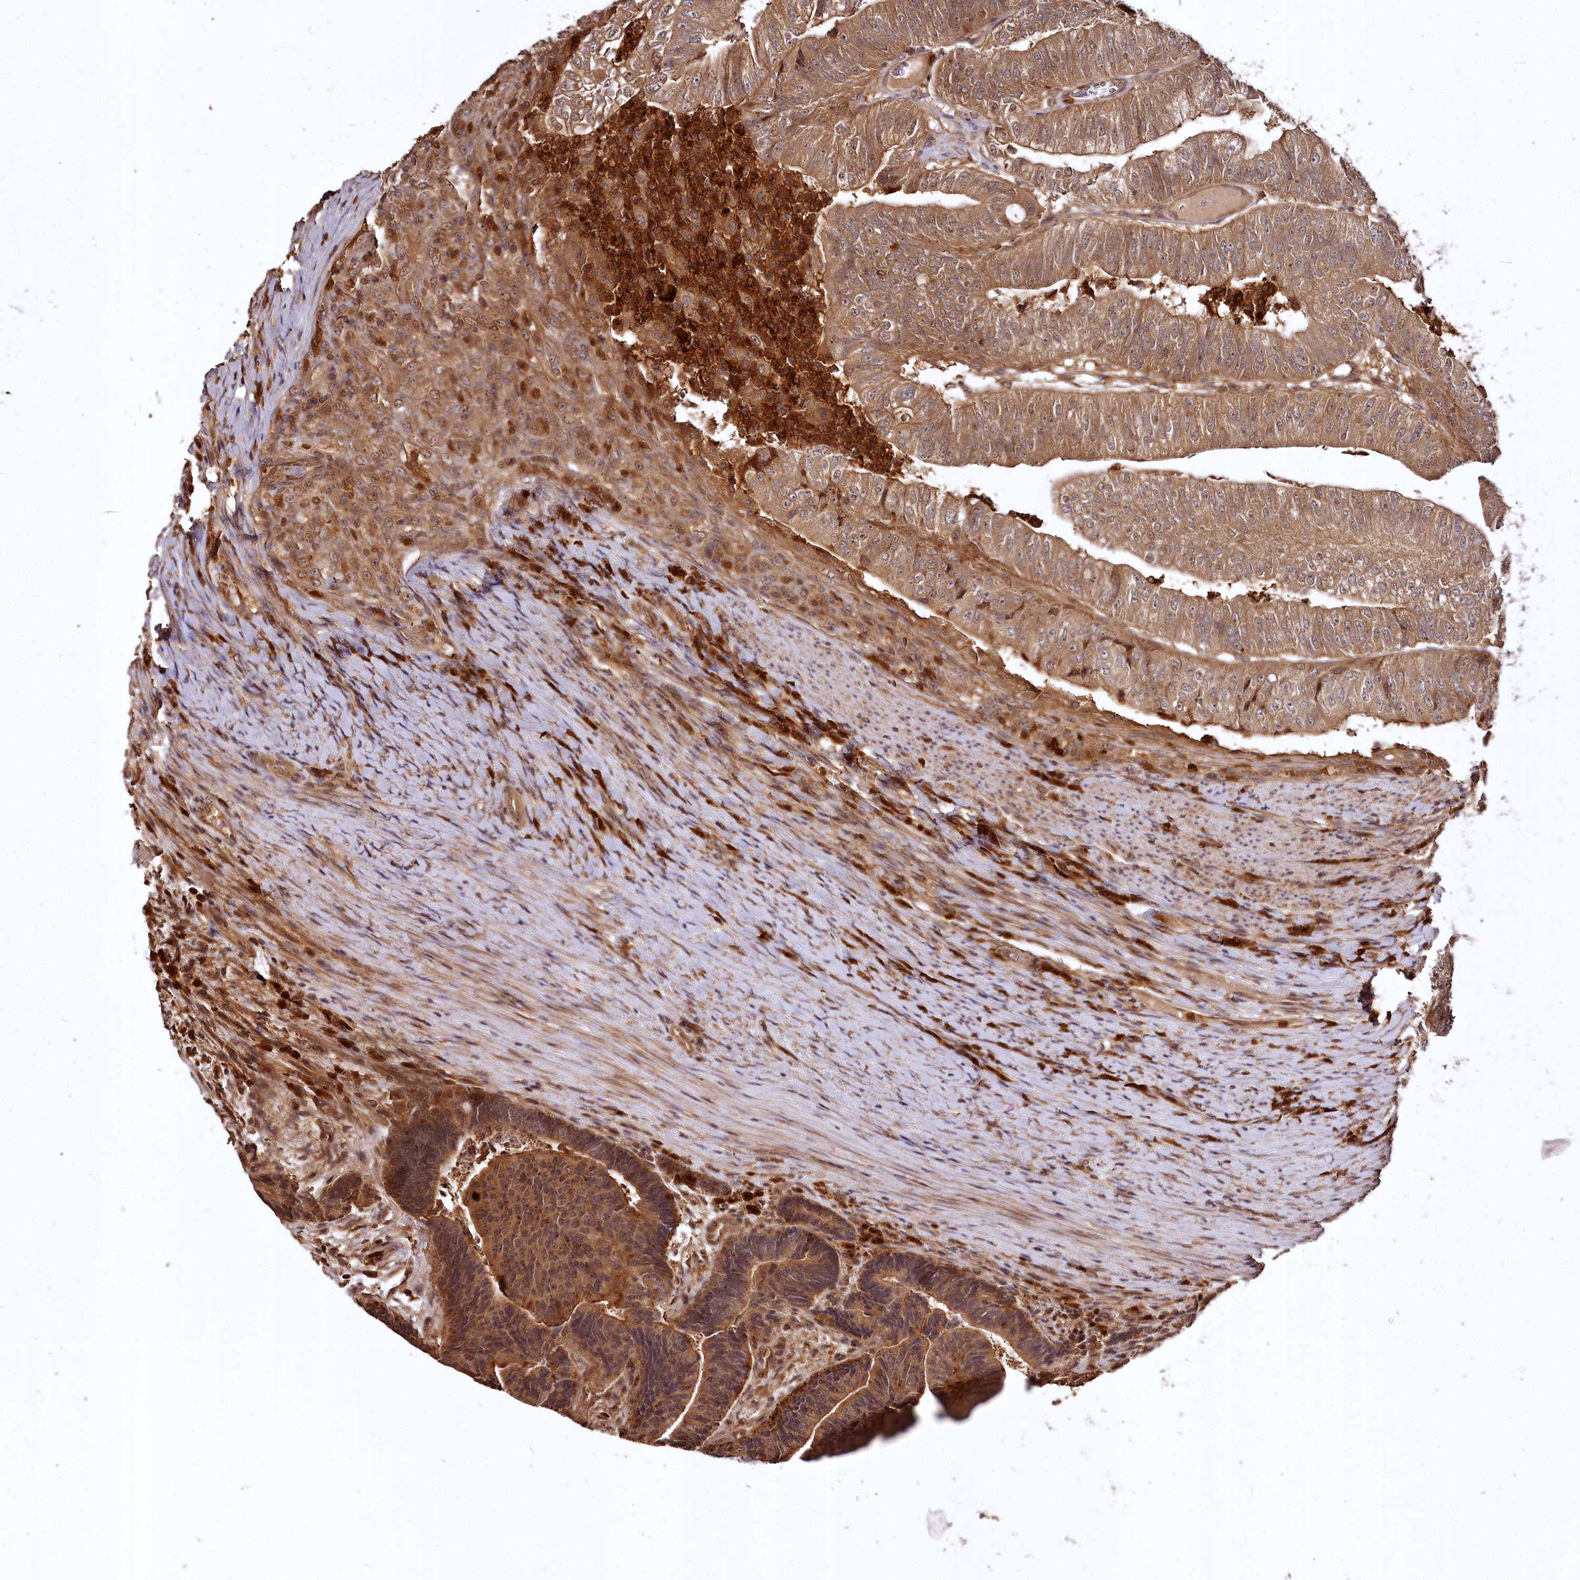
{"staining": {"intensity": "moderate", "quantity": ">75%", "location": "cytoplasmic/membranous"}, "tissue": "colorectal cancer", "cell_type": "Tumor cells", "image_type": "cancer", "snomed": [{"axis": "morphology", "description": "Adenocarcinoma, NOS"}, {"axis": "topography", "description": "Colon"}], "caption": "Immunohistochemical staining of colorectal cancer displays moderate cytoplasmic/membranous protein positivity in about >75% of tumor cells. (brown staining indicates protein expression, while blue staining denotes nuclei).", "gene": "TTC12", "patient": {"sex": "female", "age": 67}}